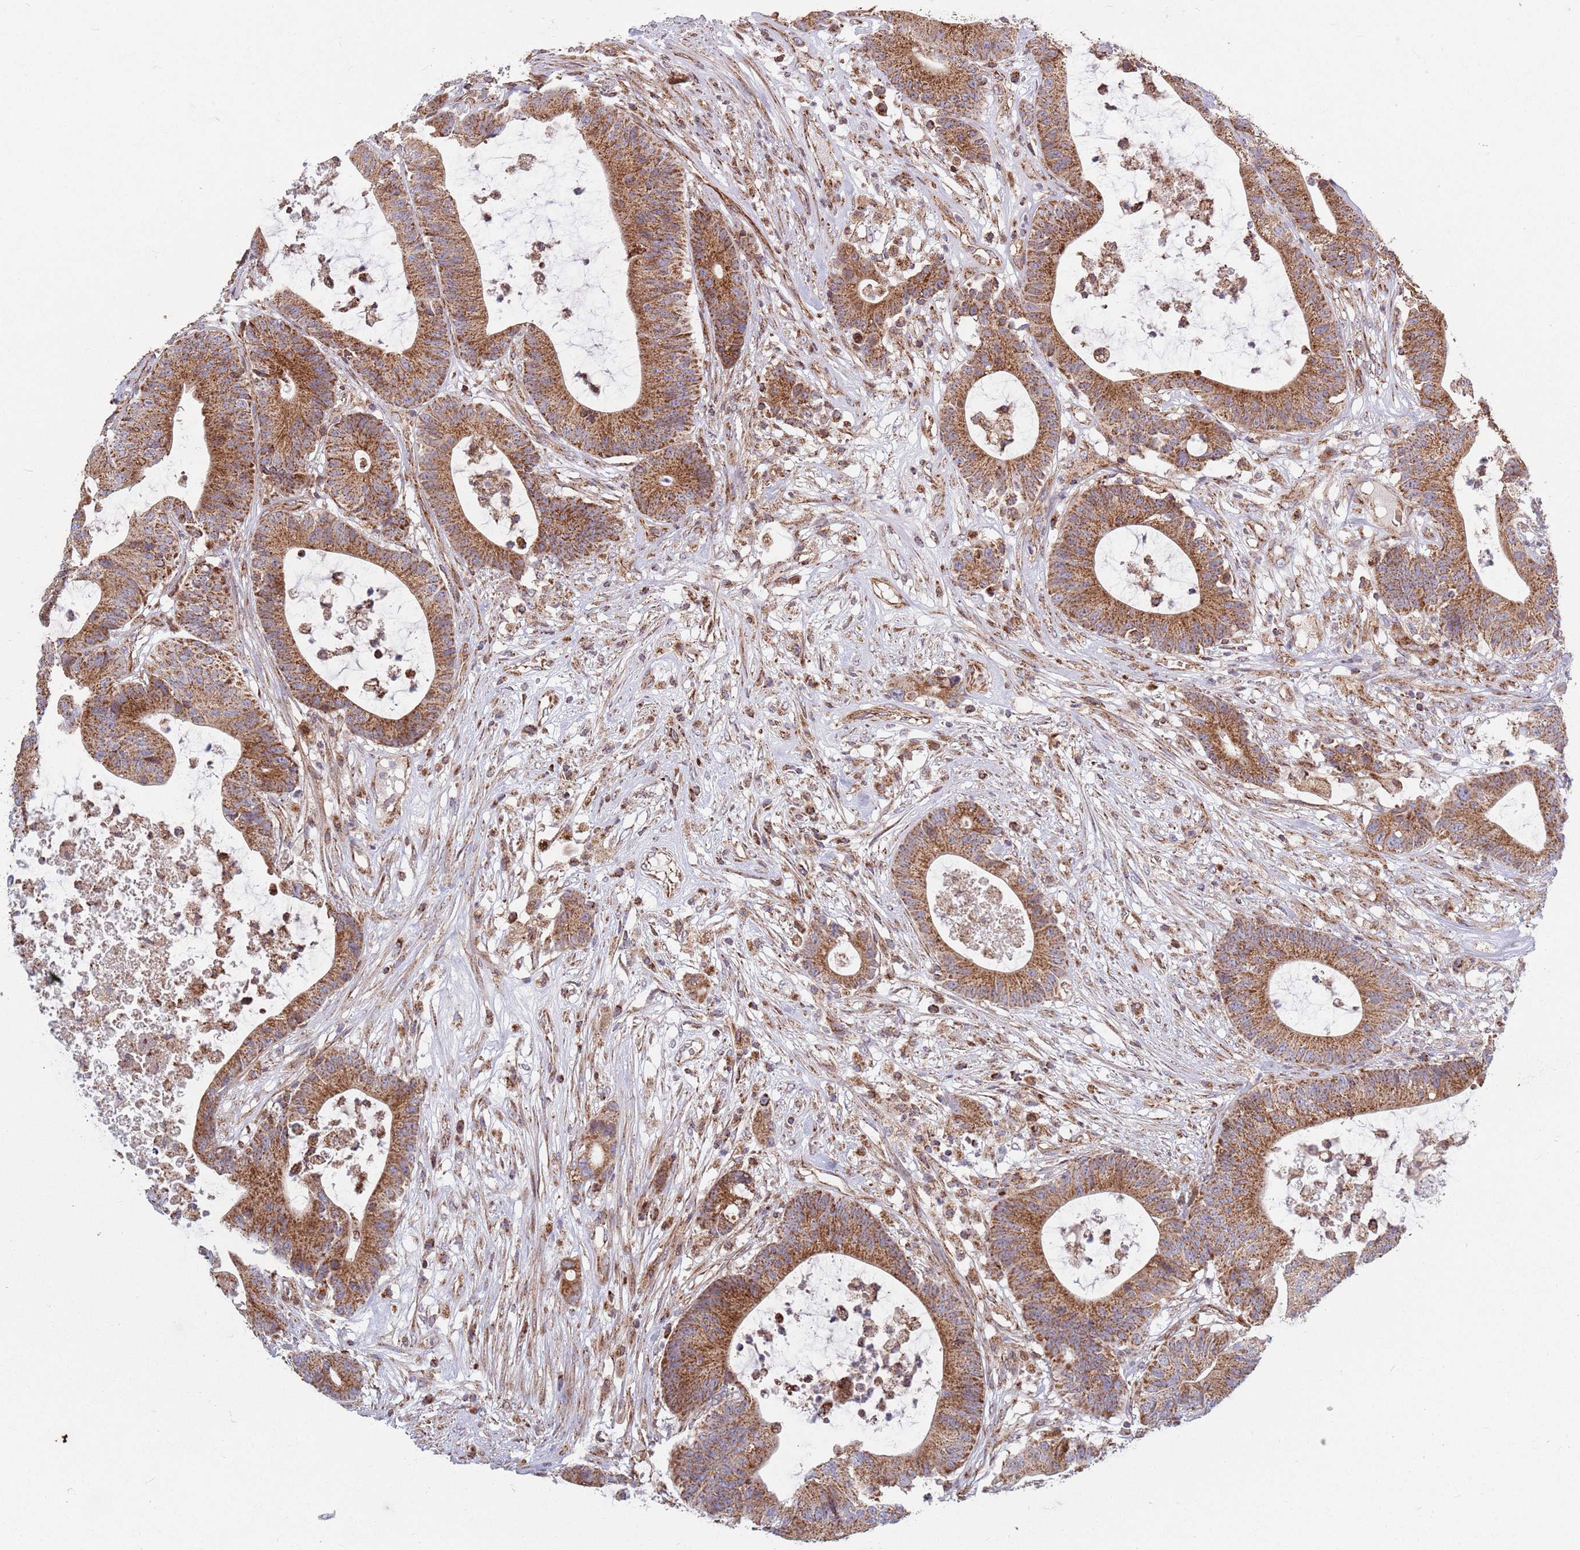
{"staining": {"intensity": "strong", "quantity": ">75%", "location": "cytoplasmic/membranous"}, "tissue": "colorectal cancer", "cell_type": "Tumor cells", "image_type": "cancer", "snomed": [{"axis": "morphology", "description": "Adenocarcinoma, NOS"}, {"axis": "topography", "description": "Colon"}], "caption": "Colorectal cancer (adenocarcinoma) stained with DAB (3,3'-diaminobenzidine) immunohistochemistry displays high levels of strong cytoplasmic/membranous positivity in about >75% of tumor cells.", "gene": "ATP5PD", "patient": {"sex": "female", "age": 84}}